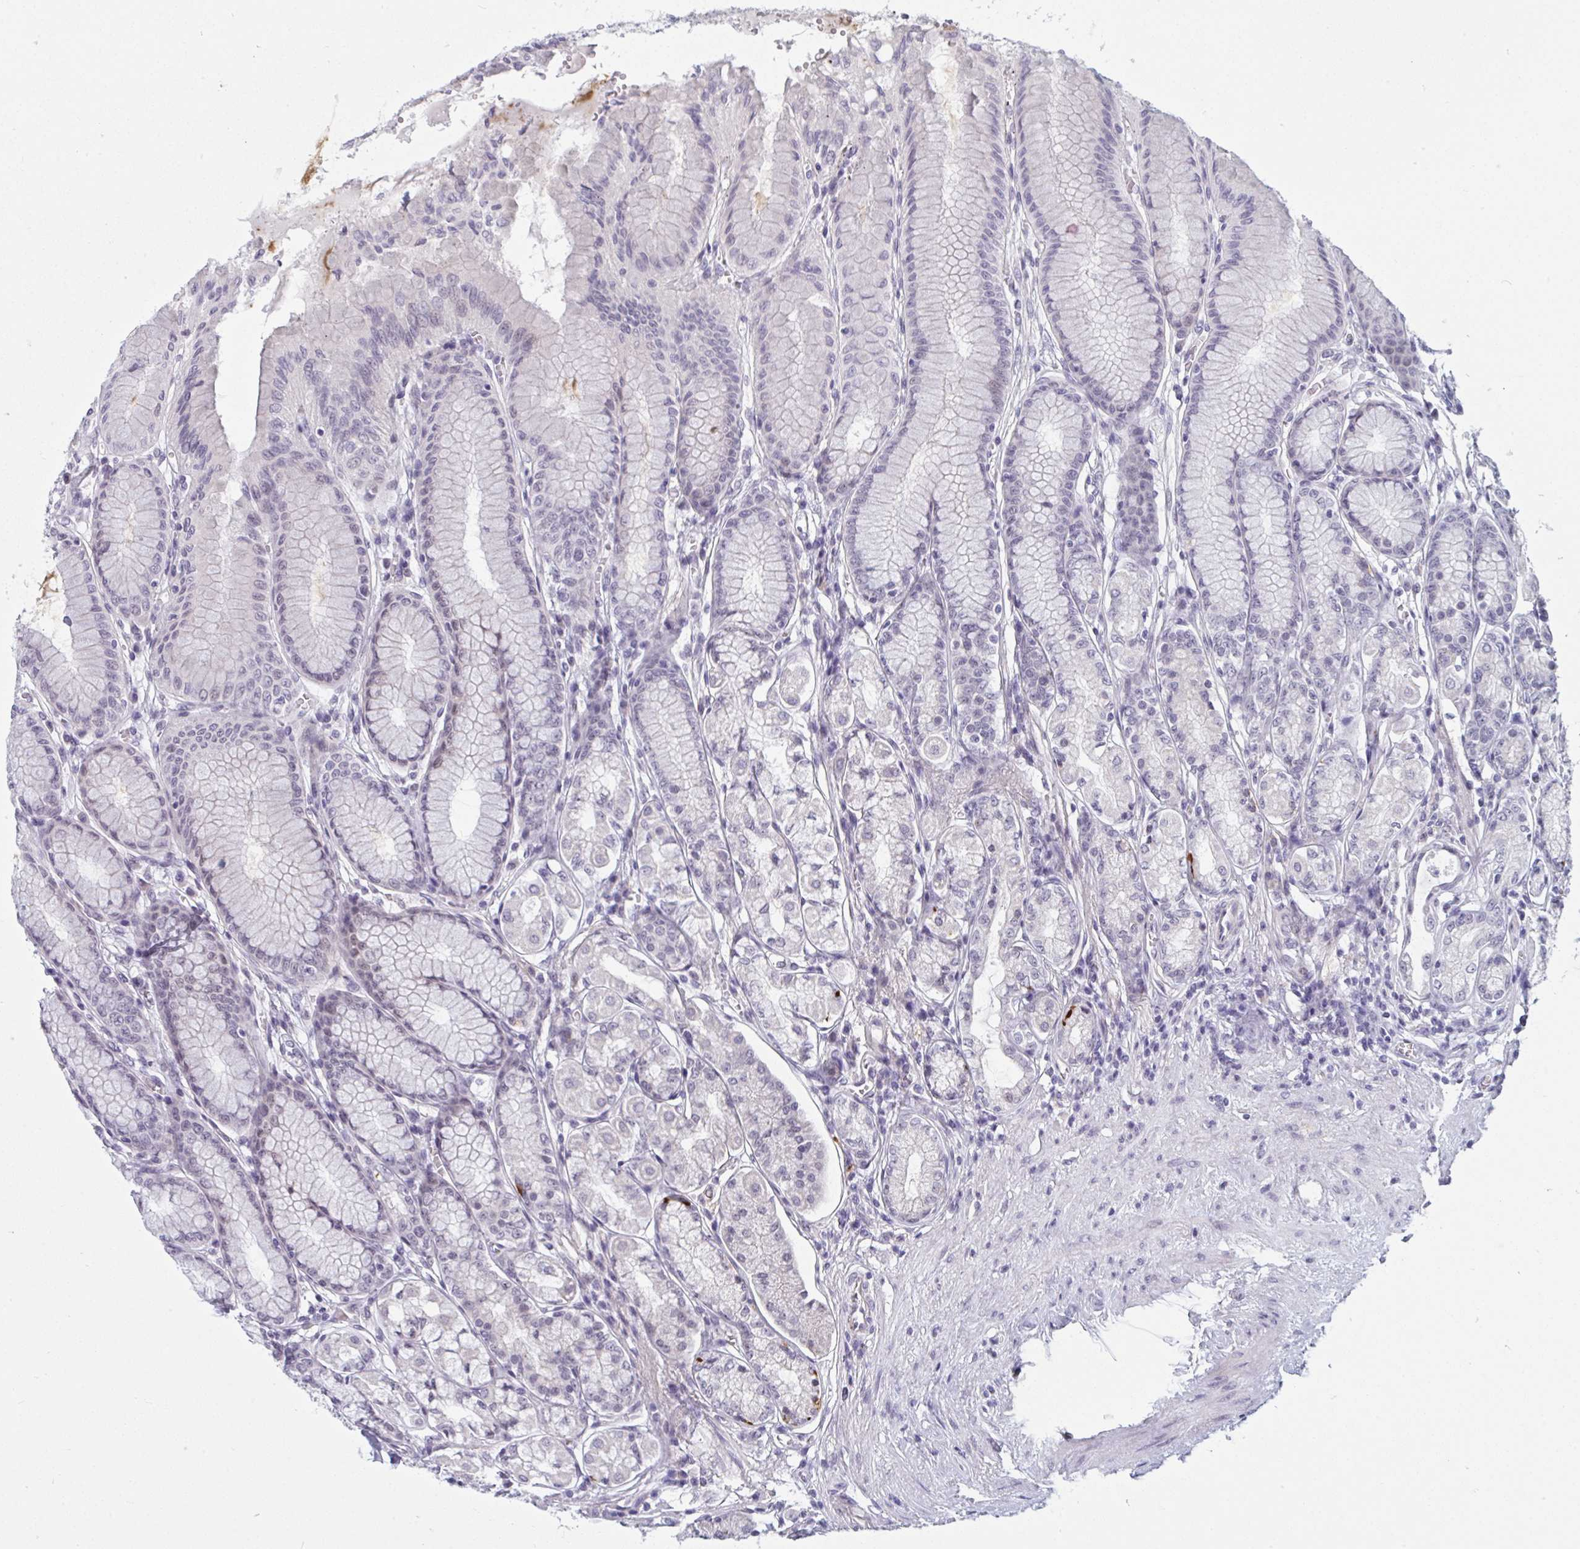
{"staining": {"intensity": "strong", "quantity": "<25%", "location": "cytoplasmic/membranous"}, "tissue": "stomach", "cell_type": "Glandular cells", "image_type": "normal", "snomed": [{"axis": "morphology", "description": "Normal tissue, NOS"}, {"axis": "topography", "description": "Stomach"}, {"axis": "topography", "description": "Stomach, lower"}], "caption": "Protein positivity by immunohistochemistry demonstrates strong cytoplasmic/membranous staining in approximately <25% of glandular cells in benign stomach.", "gene": "TCEAL8", "patient": {"sex": "male", "age": 76}}